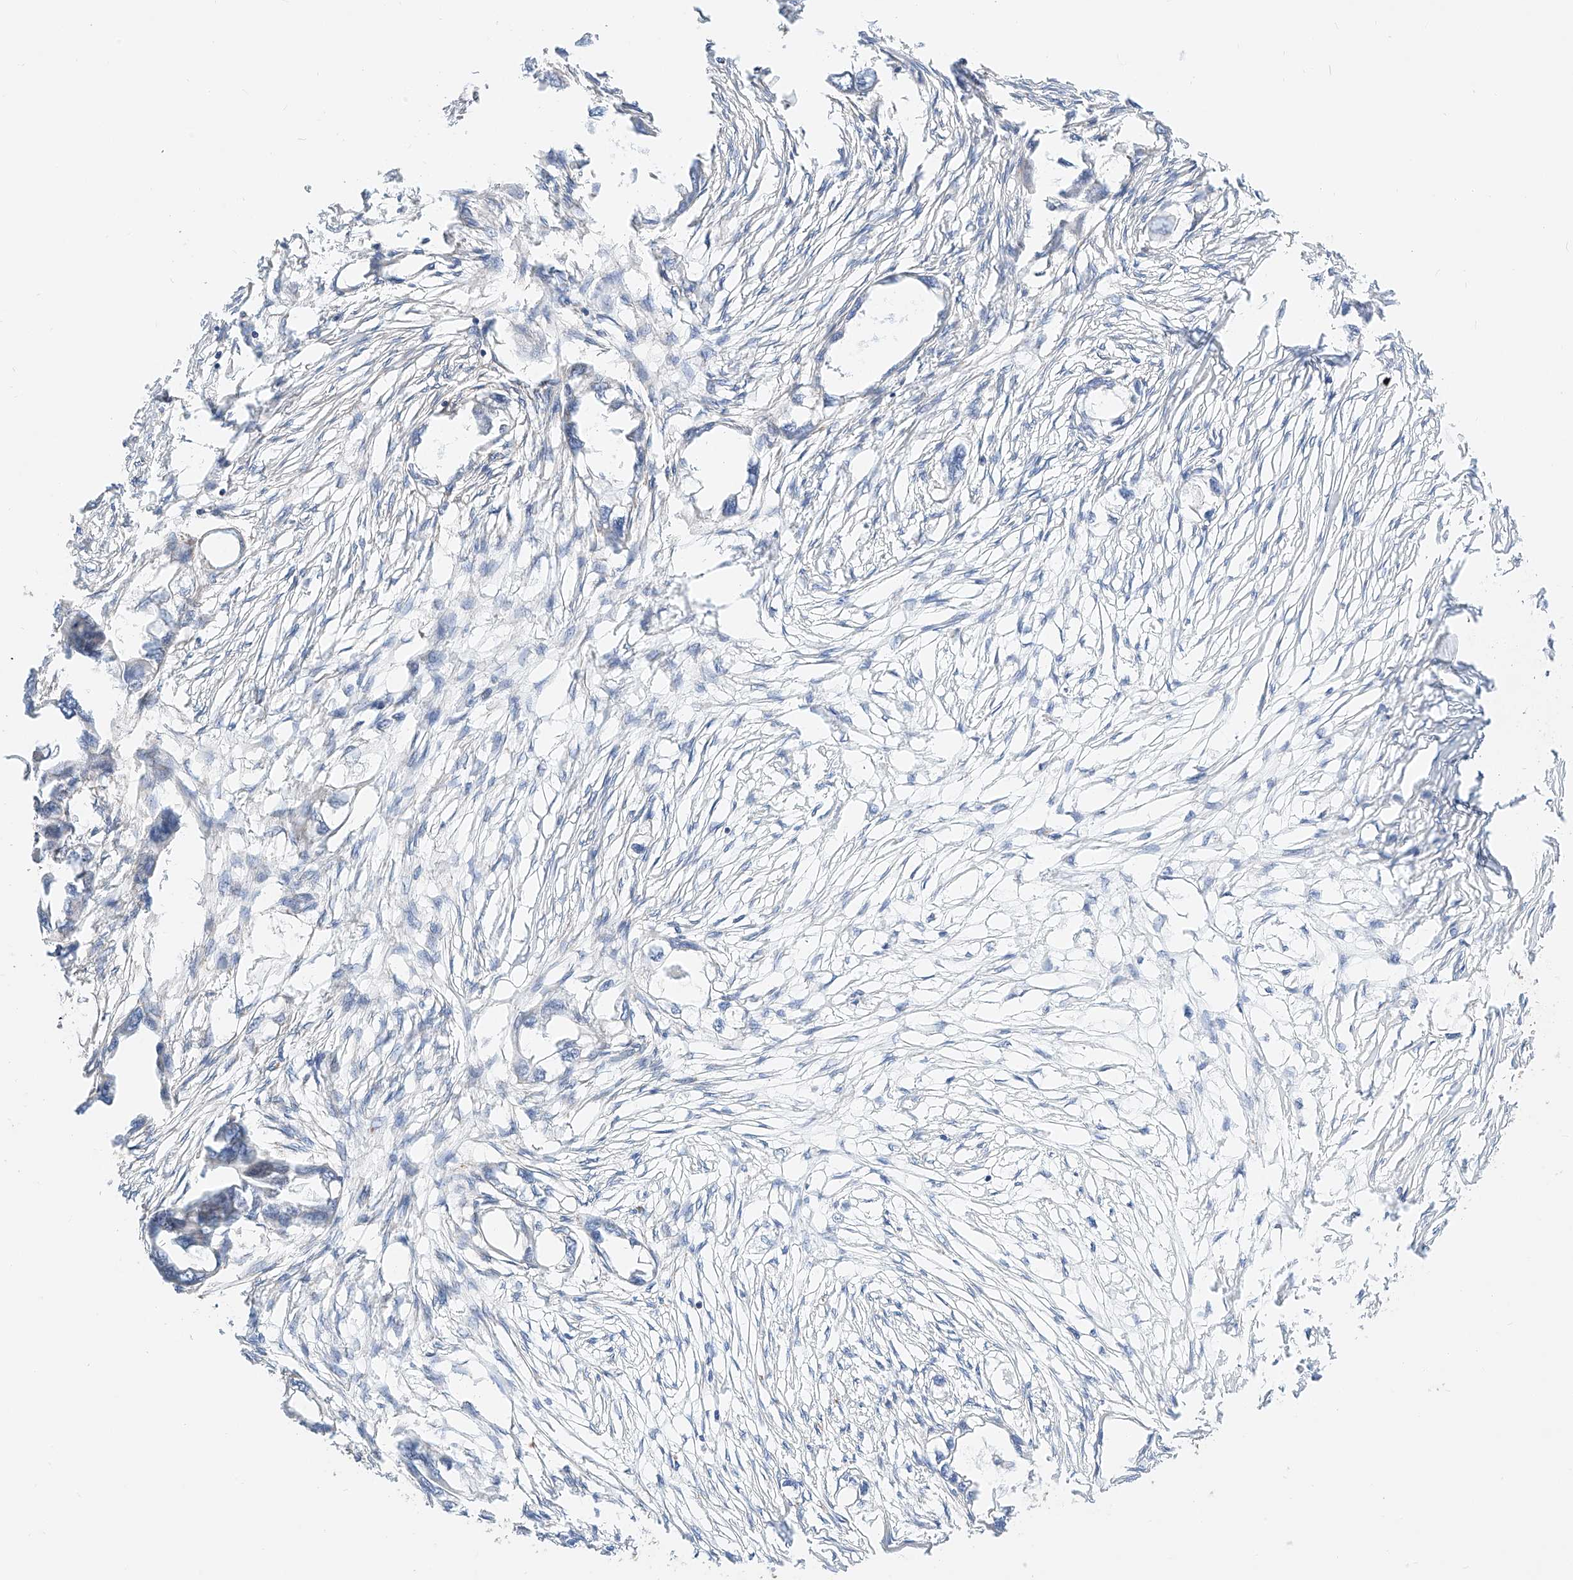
{"staining": {"intensity": "negative", "quantity": "none", "location": "none"}, "tissue": "endometrial cancer", "cell_type": "Tumor cells", "image_type": "cancer", "snomed": [{"axis": "morphology", "description": "Adenocarcinoma, NOS"}, {"axis": "morphology", "description": "Adenocarcinoma, metastatic, NOS"}, {"axis": "topography", "description": "Adipose tissue"}, {"axis": "topography", "description": "Endometrium"}], "caption": "An image of human endometrial cancer (adenocarcinoma) is negative for staining in tumor cells. (DAB IHC visualized using brightfield microscopy, high magnification).", "gene": "RAB23", "patient": {"sex": "female", "age": 67}}